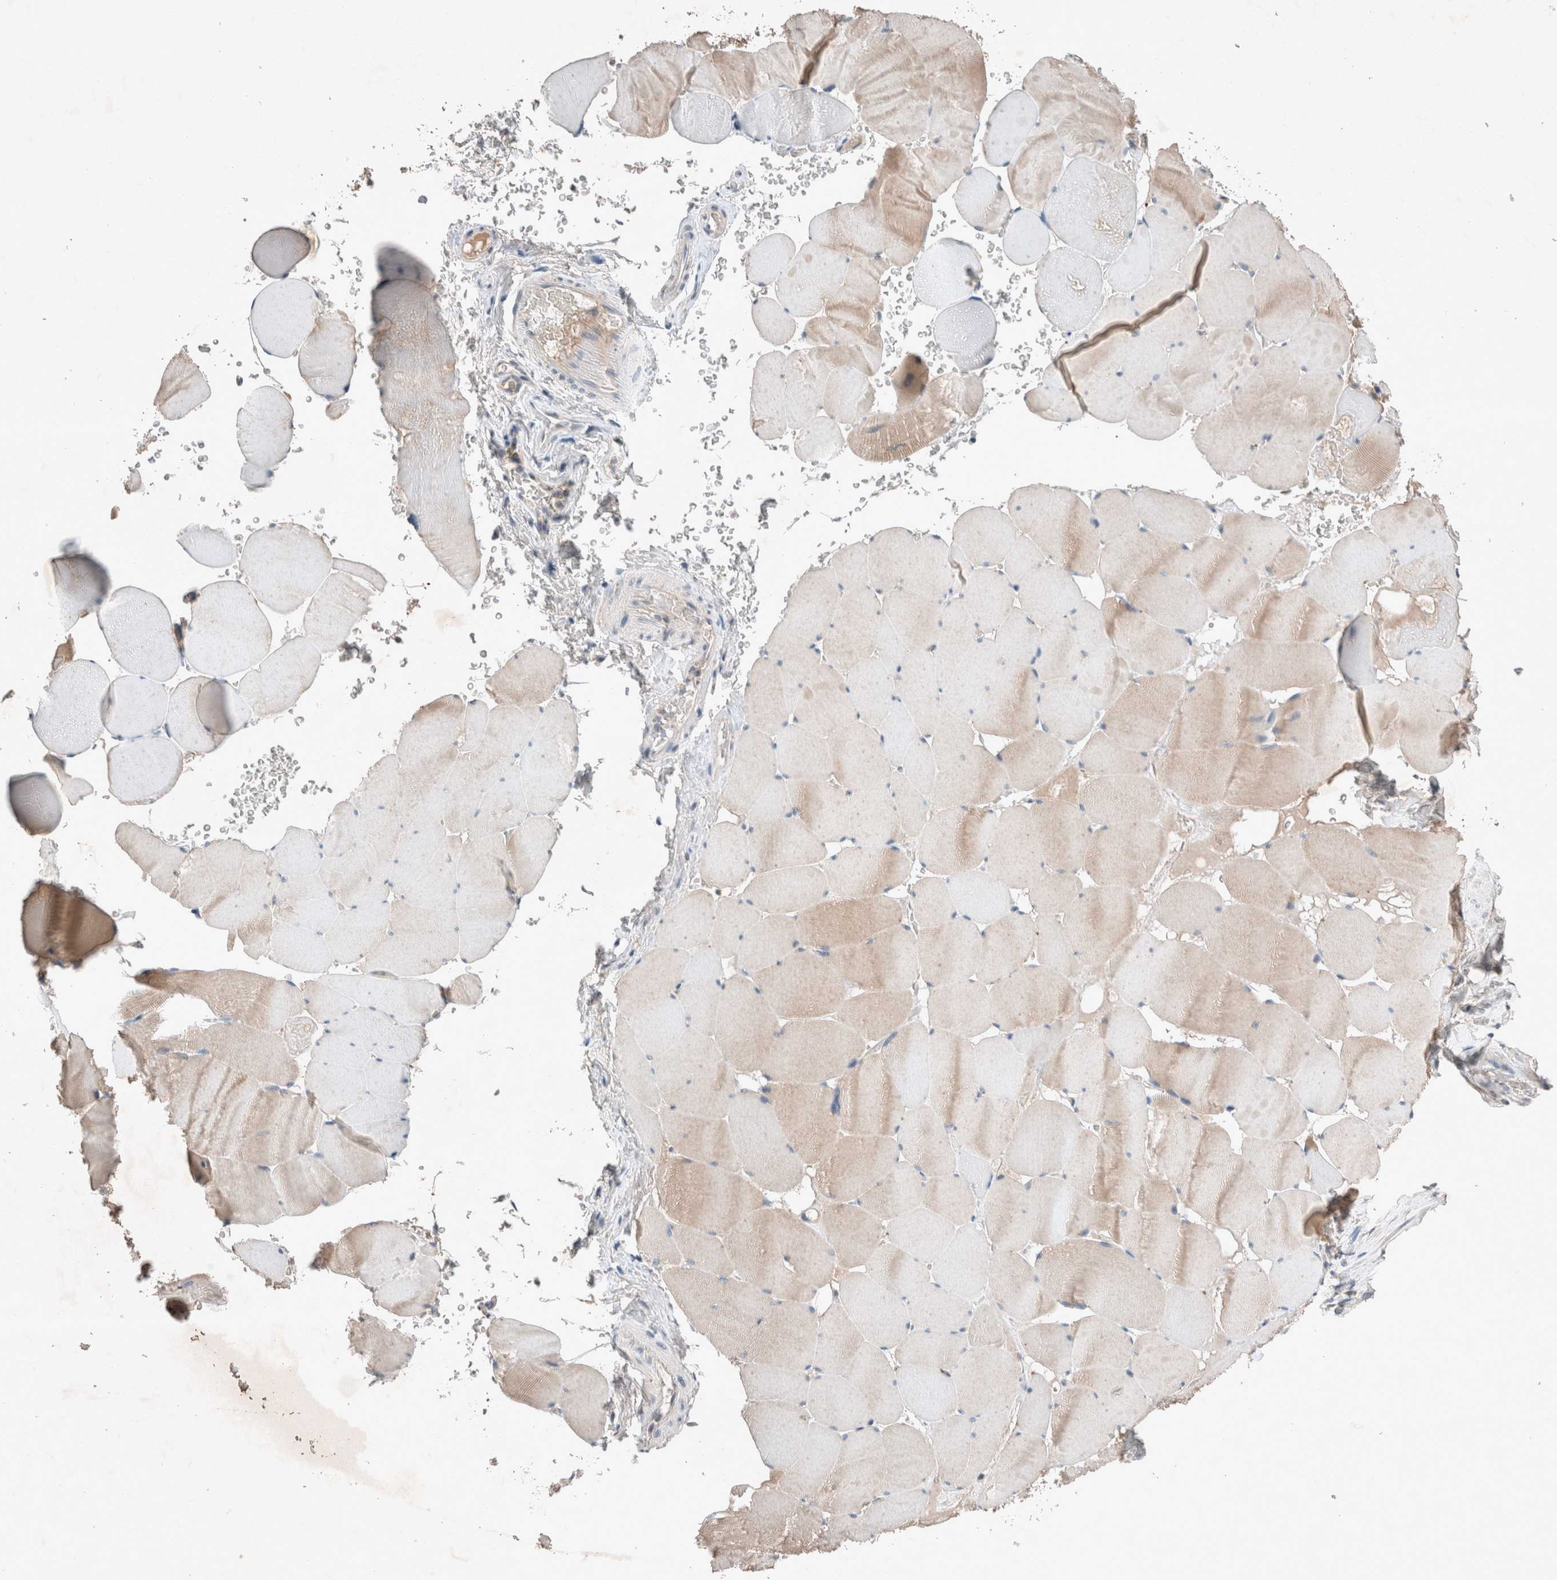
{"staining": {"intensity": "weak", "quantity": "25%-75%", "location": "cytoplasmic/membranous"}, "tissue": "skeletal muscle", "cell_type": "Myocytes", "image_type": "normal", "snomed": [{"axis": "morphology", "description": "Normal tissue, NOS"}, {"axis": "topography", "description": "Skeletal muscle"}], "caption": "A brown stain shows weak cytoplasmic/membranous positivity of a protein in myocytes of unremarkable human skeletal muscle.", "gene": "UGCG", "patient": {"sex": "male", "age": 62}}